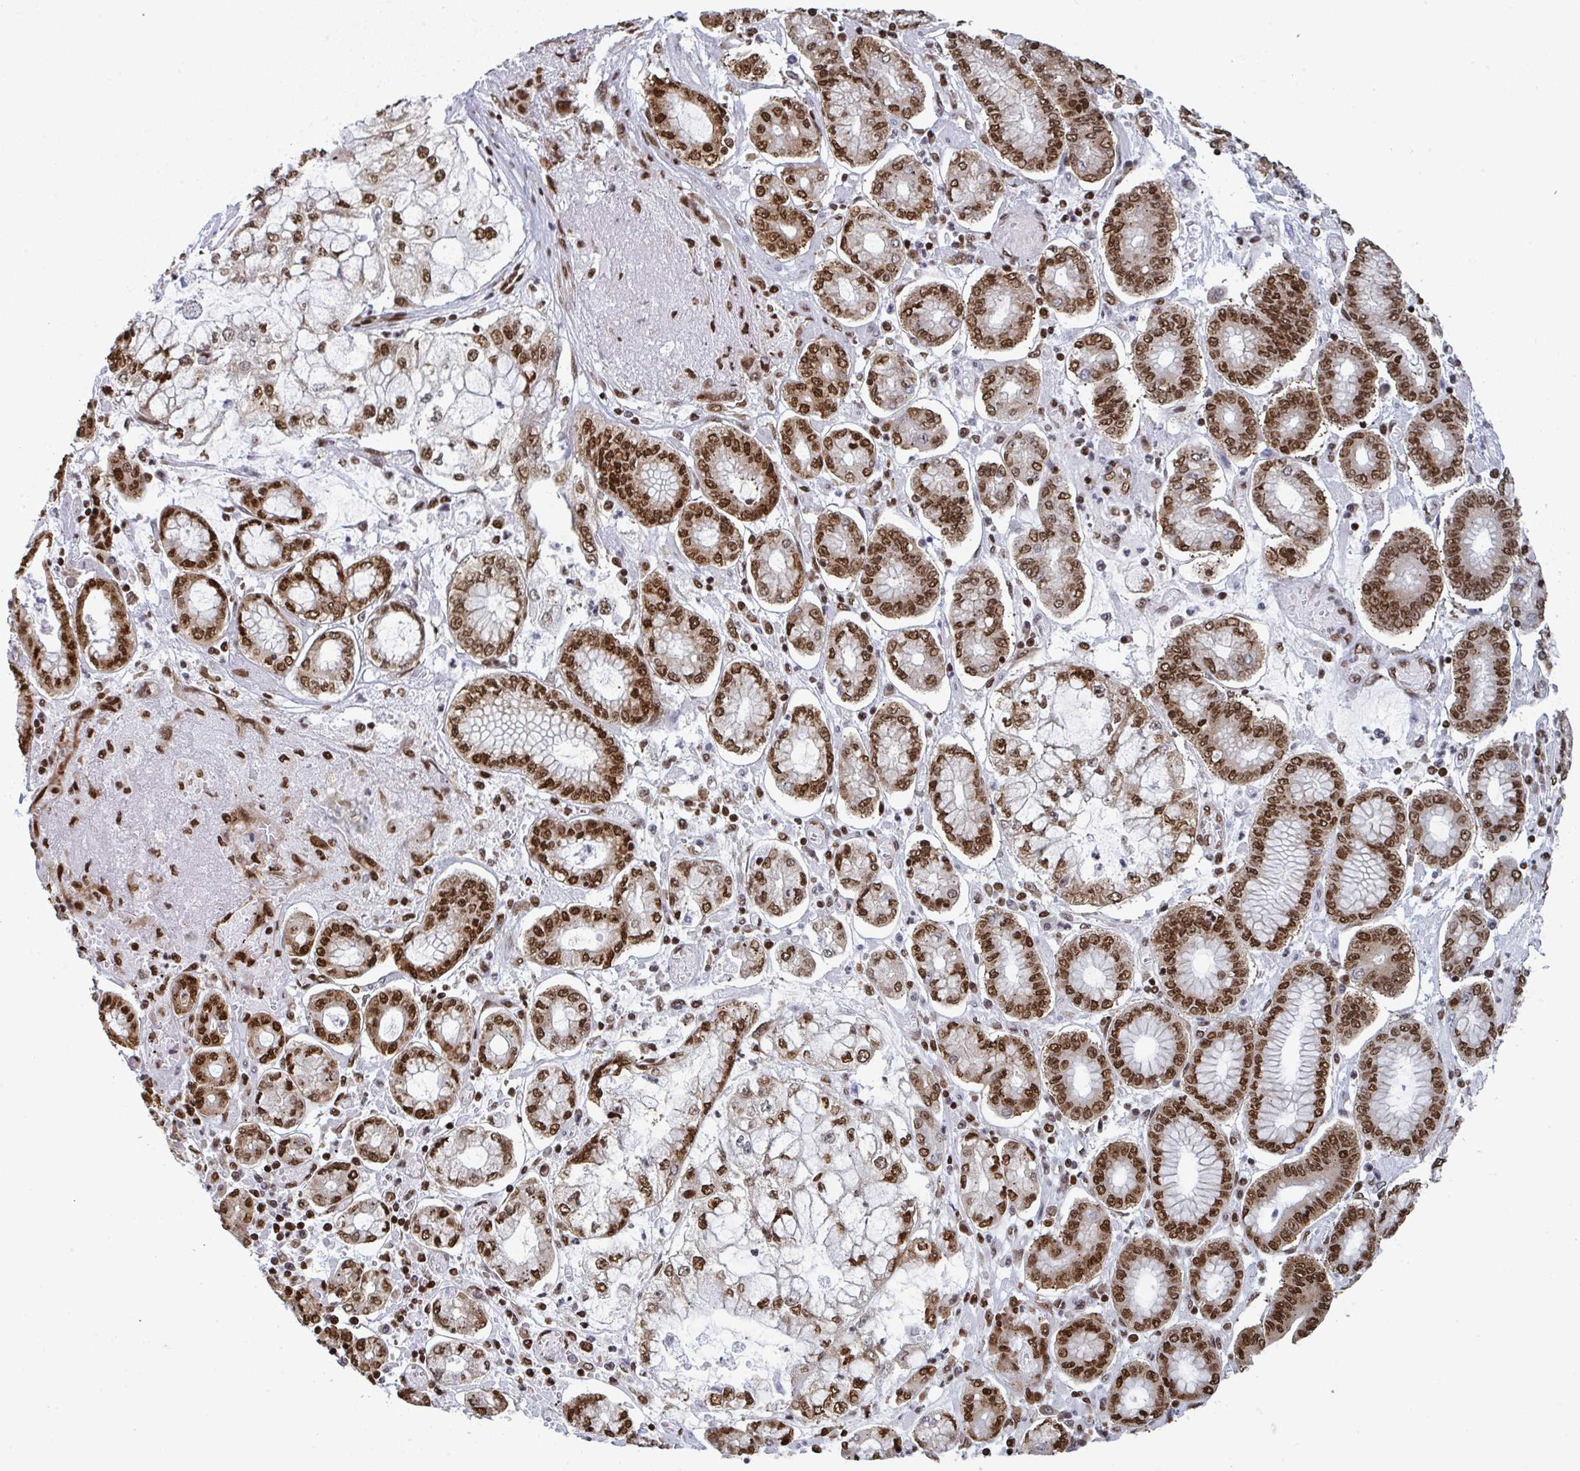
{"staining": {"intensity": "strong", "quantity": ">75%", "location": "nuclear"}, "tissue": "stomach cancer", "cell_type": "Tumor cells", "image_type": "cancer", "snomed": [{"axis": "morphology", "description": "Adenocarcinoma, NOS"}, {"axis": "topography", "description": "Stomach"}], "caption": "This photomicrograph exhibits stomach cancer stained with IHC to label a protein in brown. The nuclear of tumor cells show strong positivity for the protein. Nuclei are counter-stained blue.", "gene": "GAR1", "patient": {"sex": "male", "age": 76}}